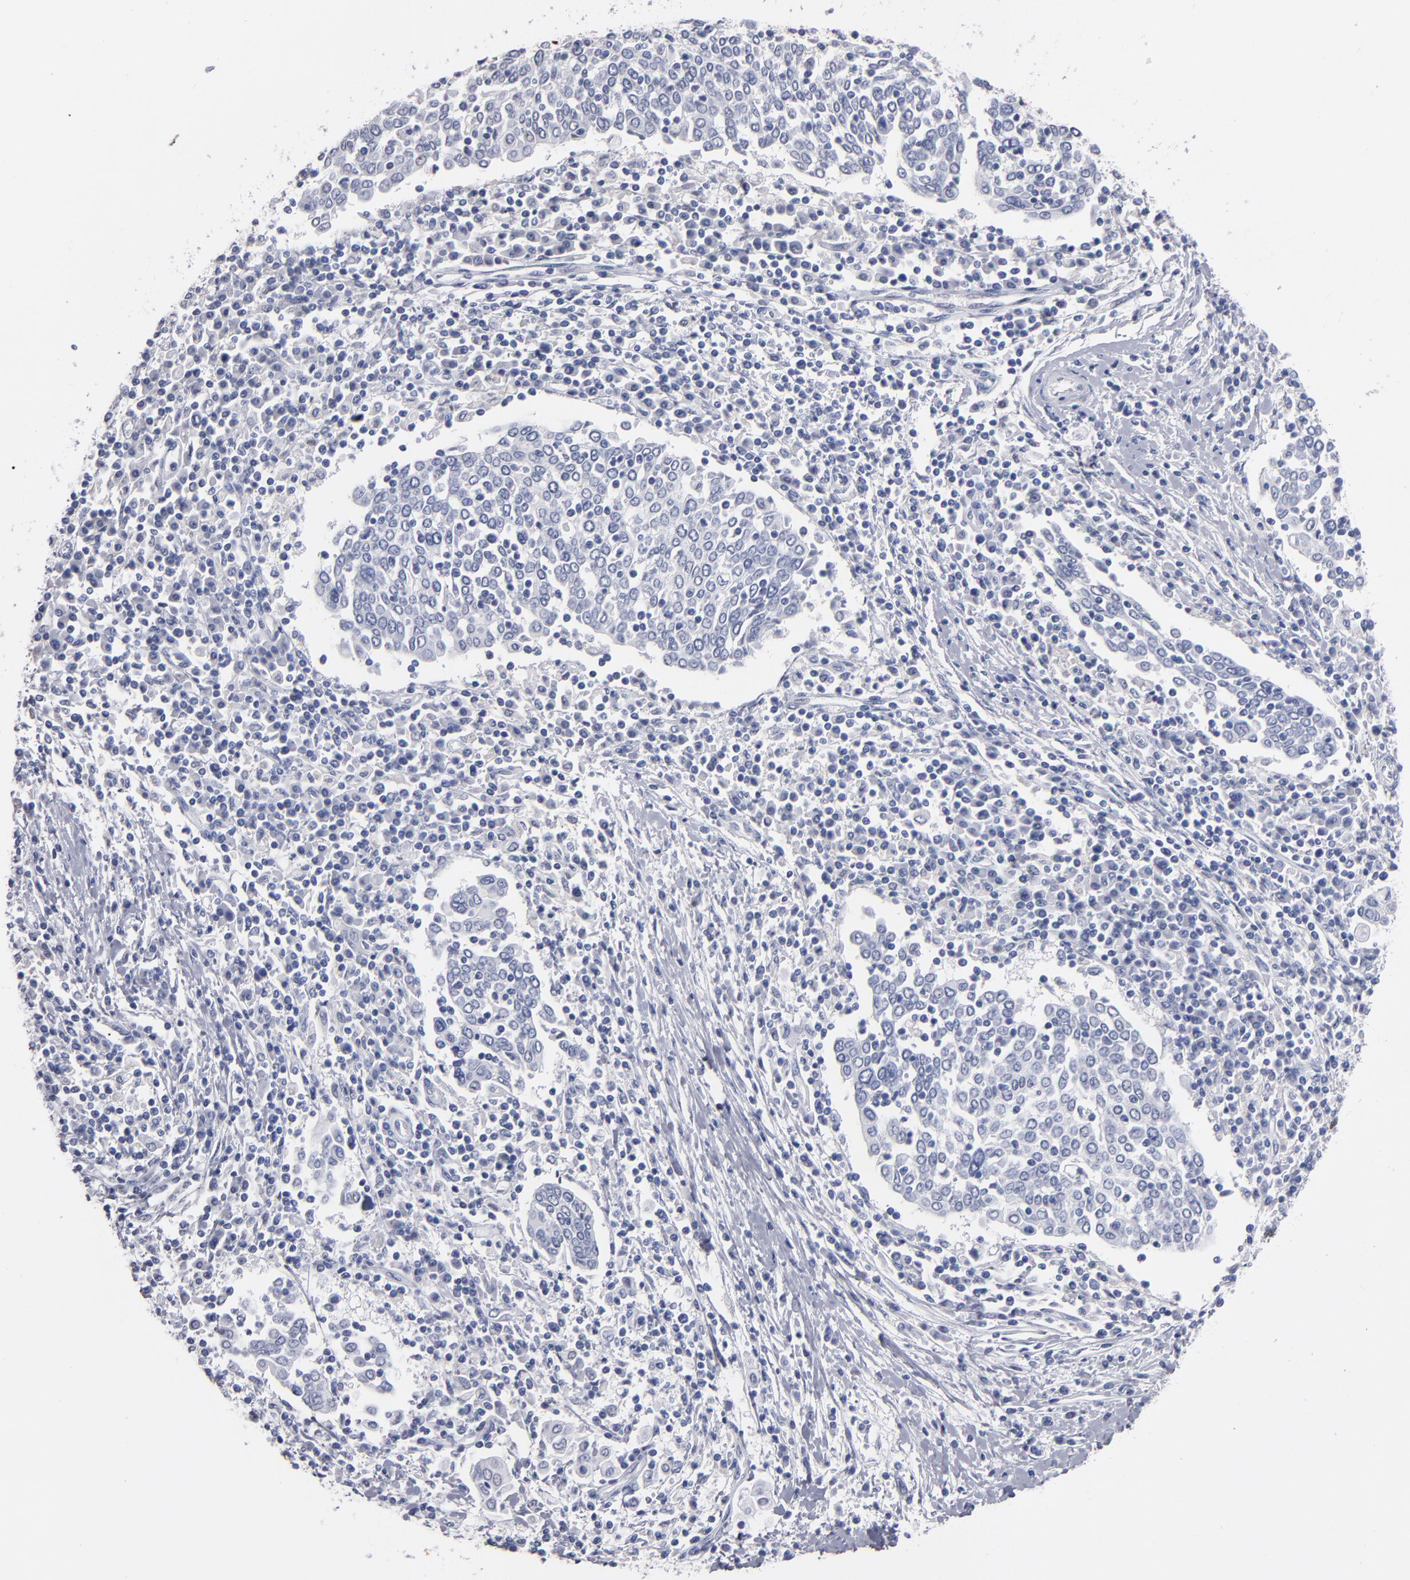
{"staining": {"intensity": "negative", "quantity": "none", "location": "none"}, "tissue": "cervical cancer", "cell_type": "Tumor cells", "image_type": "cancer", "snomed": [{"axis": "morphology", "description": "Squamous cell carcinoma, NOS"}, {"axis": "topography", "description": "Cervix"}], "caption": "An immunohistochemistry (IHC) photomicrograph of cervical cancer (squamous cell carcinoma) is shown. There is no staining in tumor cells of cervical cancer (squamous cell carcinoma).", "gene": "MN1", "patient": {"sex": "female", "age": 40}}